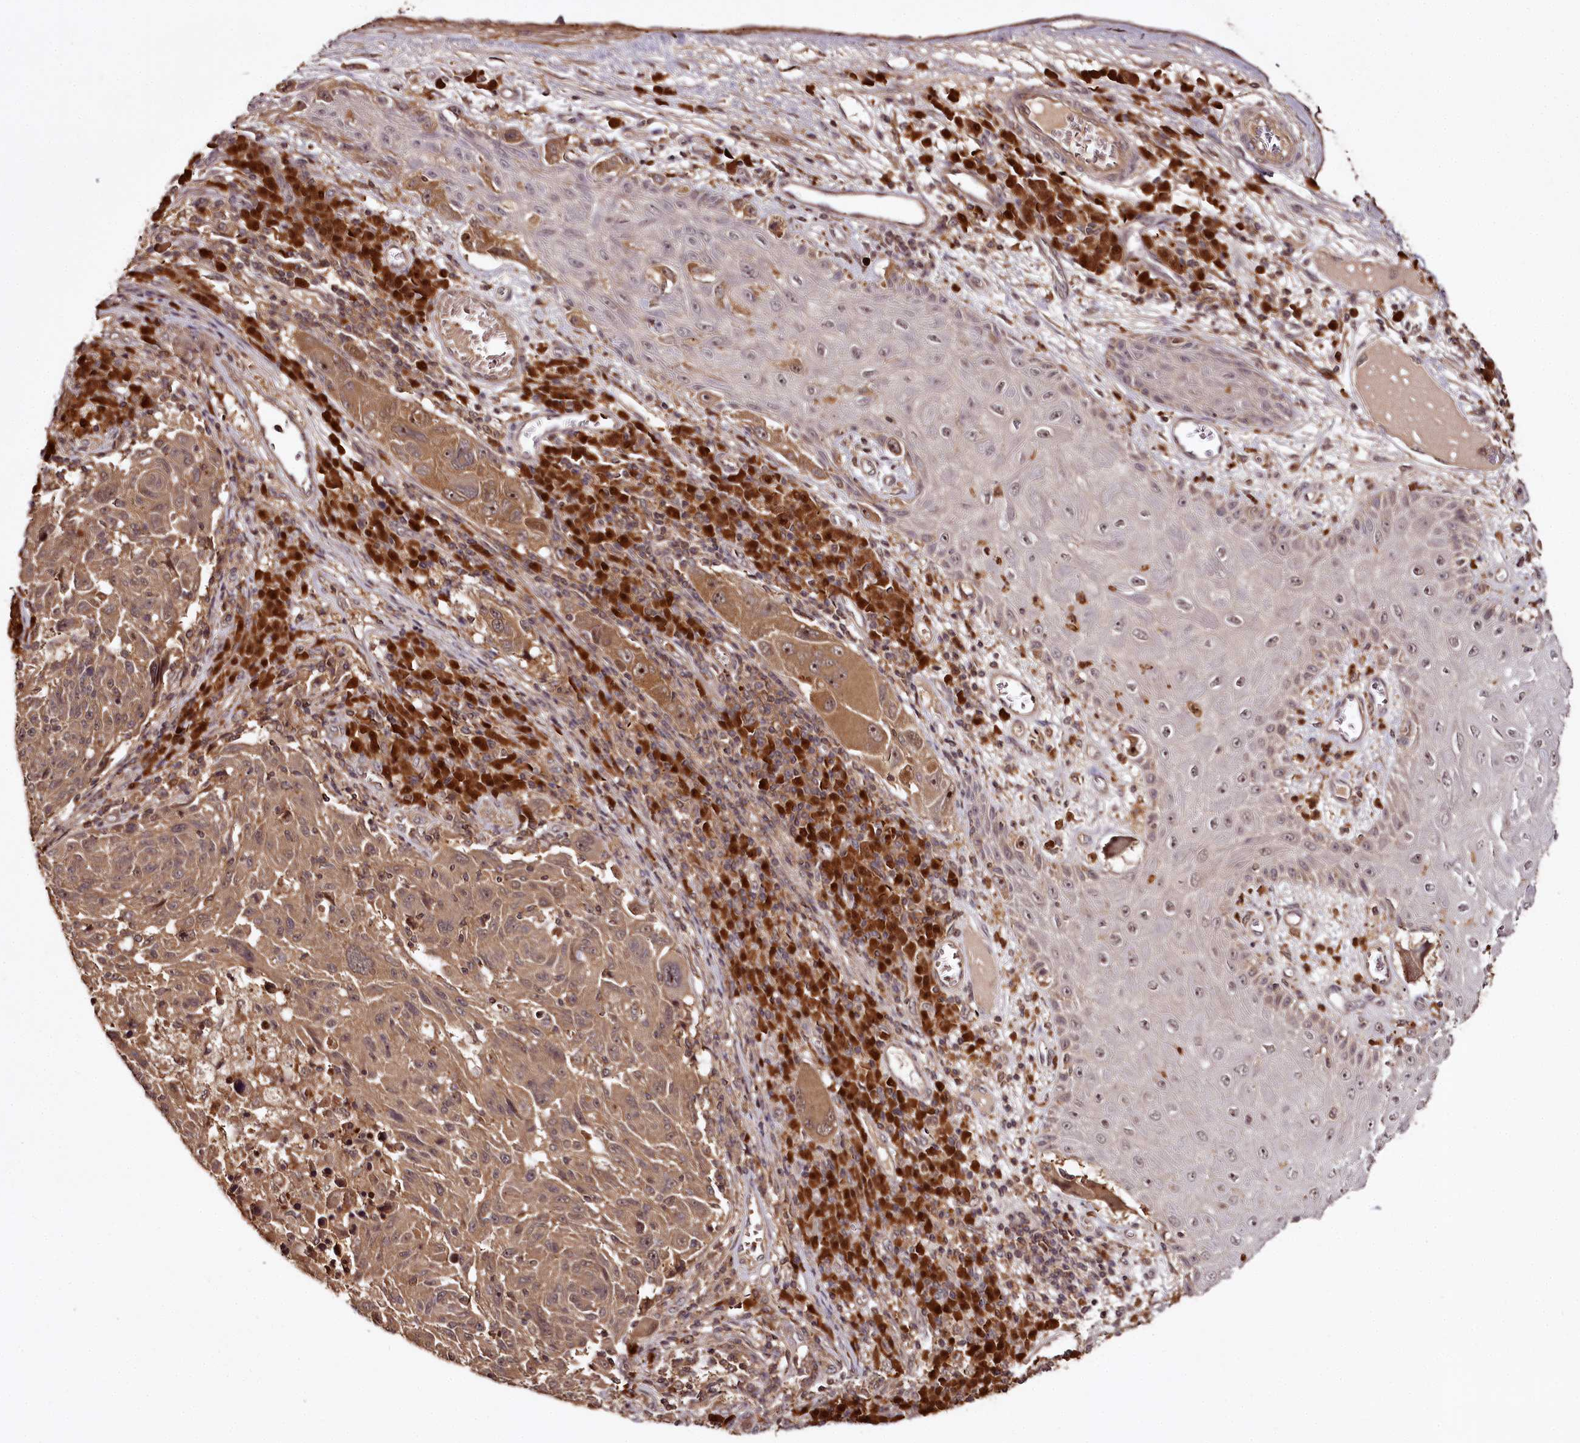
{"staining": {"intensity": "moderate", "quantity": ">75%", "location": "cytoplasmic/membranous"}, "tissue": "melanoma", "cell_type": "Tumor cells", "image_type": "cancer", "snomed": [{"axis": "morphology", "description": "Malignant melanoma, NOS"}, {"axis": "topography", "description": "Skin"}], "caption": "Immunohistochemistry (DAB (3,3'-diaminobenzidine)) staining of malignant melanoma displays moderate cytoplasmic/membranous protein staining in about >75% of tumor cells.", "gene": "TTC12", "patient": {"sex": "male", "age": 53}}